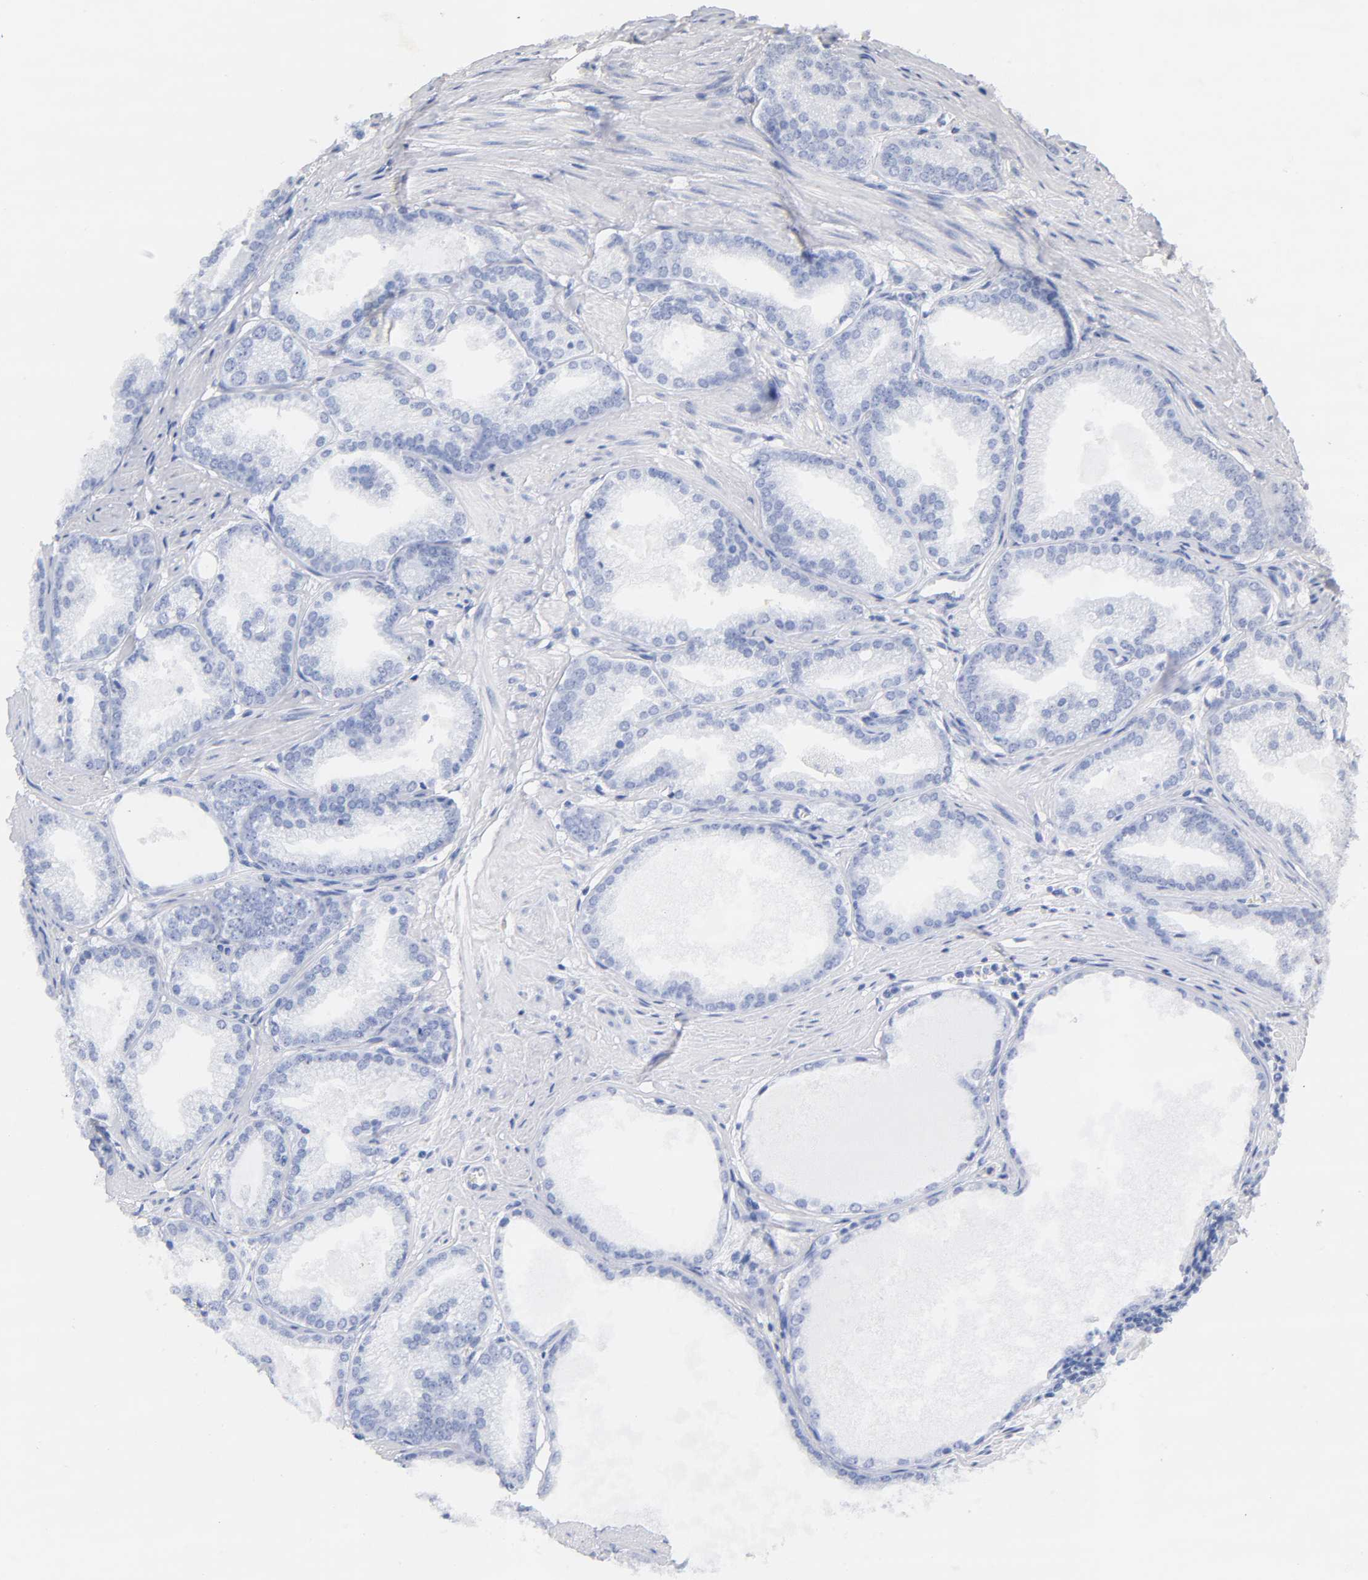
{"staining": {"intensity": "negative", "quantity": "none", "location": "none"}, "tissue": "prostate cancer", "cell_type": "Tumor cells", "image_type": "cancer", "snomed": [{"axis": "morphology", "description": "Adenocarcinoma, High grade"}, {"axis": "topography", "description": "Prostate"}], "caption": "A photomicrograph of prostate cancer (adenocarcinoma (high-grade)) stained for a protein exhibits no brown staining in tumor cells. Nuclei are stained in blue.", "gene": "VSIG4", "patient": {"sex": "male", "age": 61}}